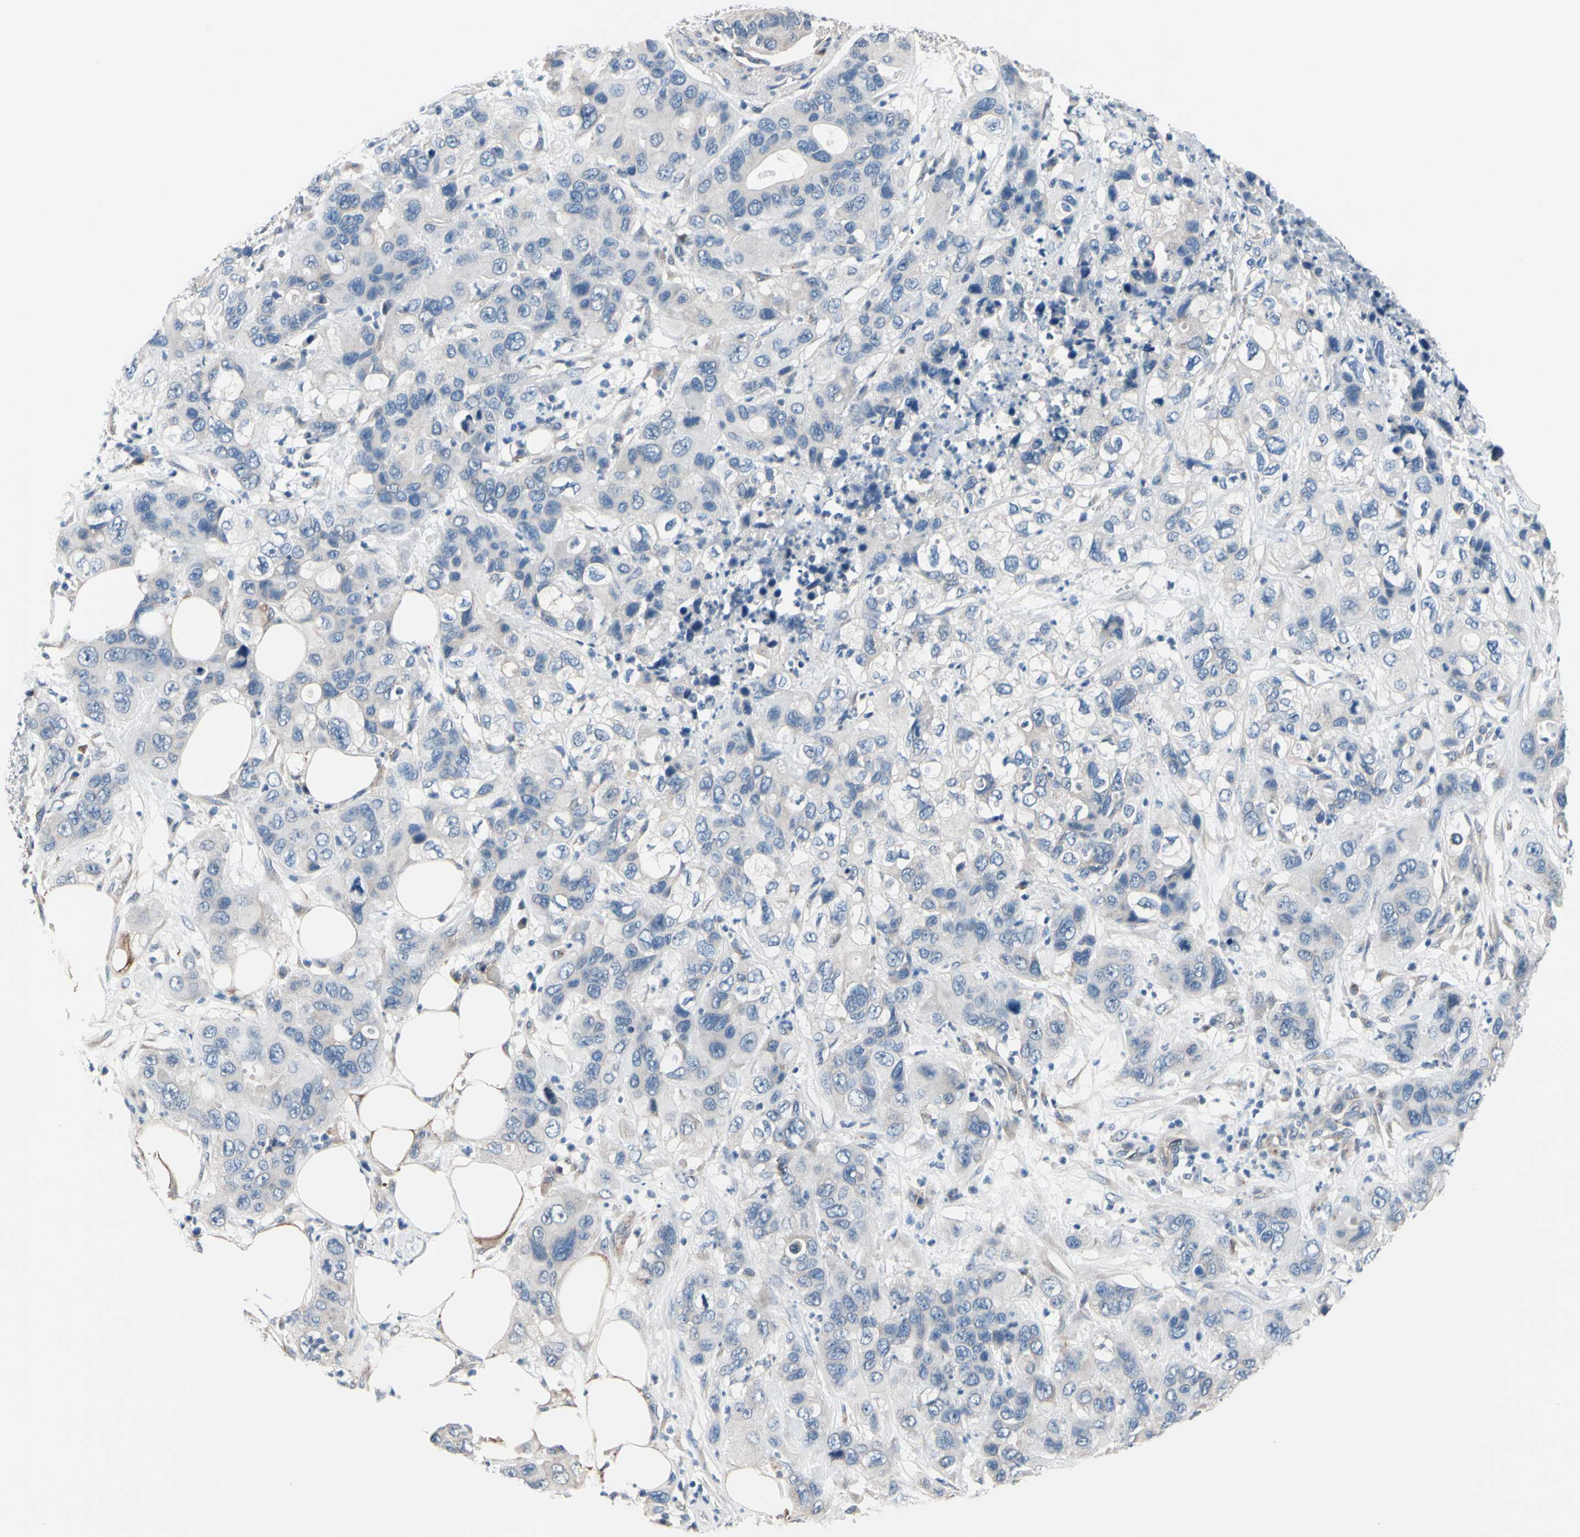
{"staining": {"intensity": "negative", "quantity": "none", "location": "none"}, "tissue": "pancreatic cancer", "cell_type": "Tumor cells", "image_type": "cancer", "snomed": [{"axis": "morphology", "description": "Adenocarcinoma, NOS"}, {"axis": "topography", "description": "Pancreas"}], "caption": "The micrograph exhibits no staining of tumor cells in pancreatic cancer (adenocarcinoma).", "gene": "PRKAR2B", "patient": {"sex": "female", "age": 71}}